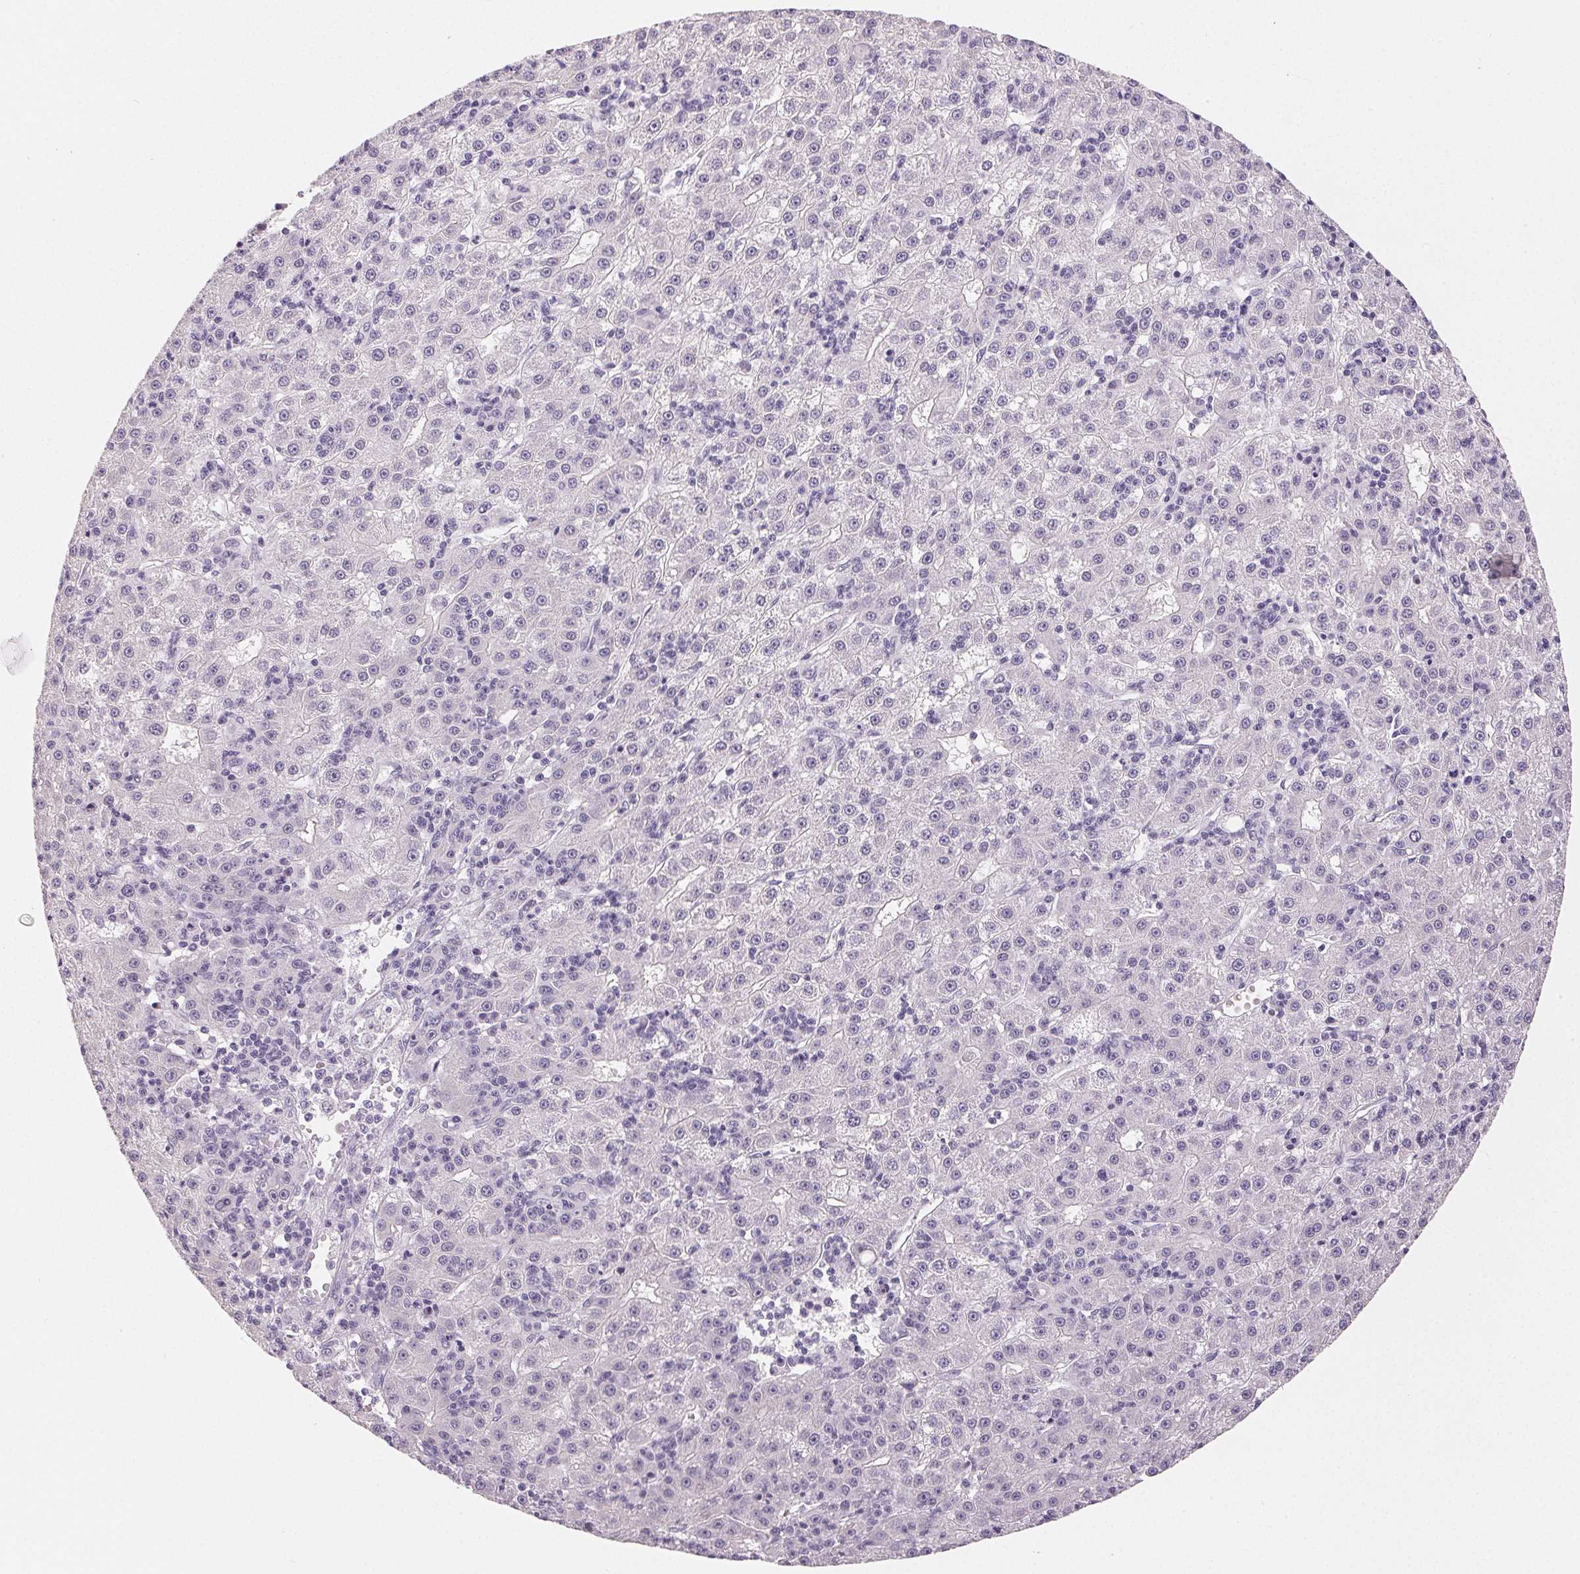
{"staining": {"intensity": "negative", "quantity": "none", "location": "none"}, "tissue": "liver cancer", "cell_type": "Tumor cells", "image_type": "cancer", "snomed": [{"axis": "morphology", "description": "Carcinoma, Hepatocellular, NOS"}, {"axis": "topography", "description": "Liver"}], "caption": "There is no significant expression in tumor cells of liver cancer (hepatocellular carcinoma).", "gene": "SFTPD", "patient": {"sex": "male", "age": 76}}